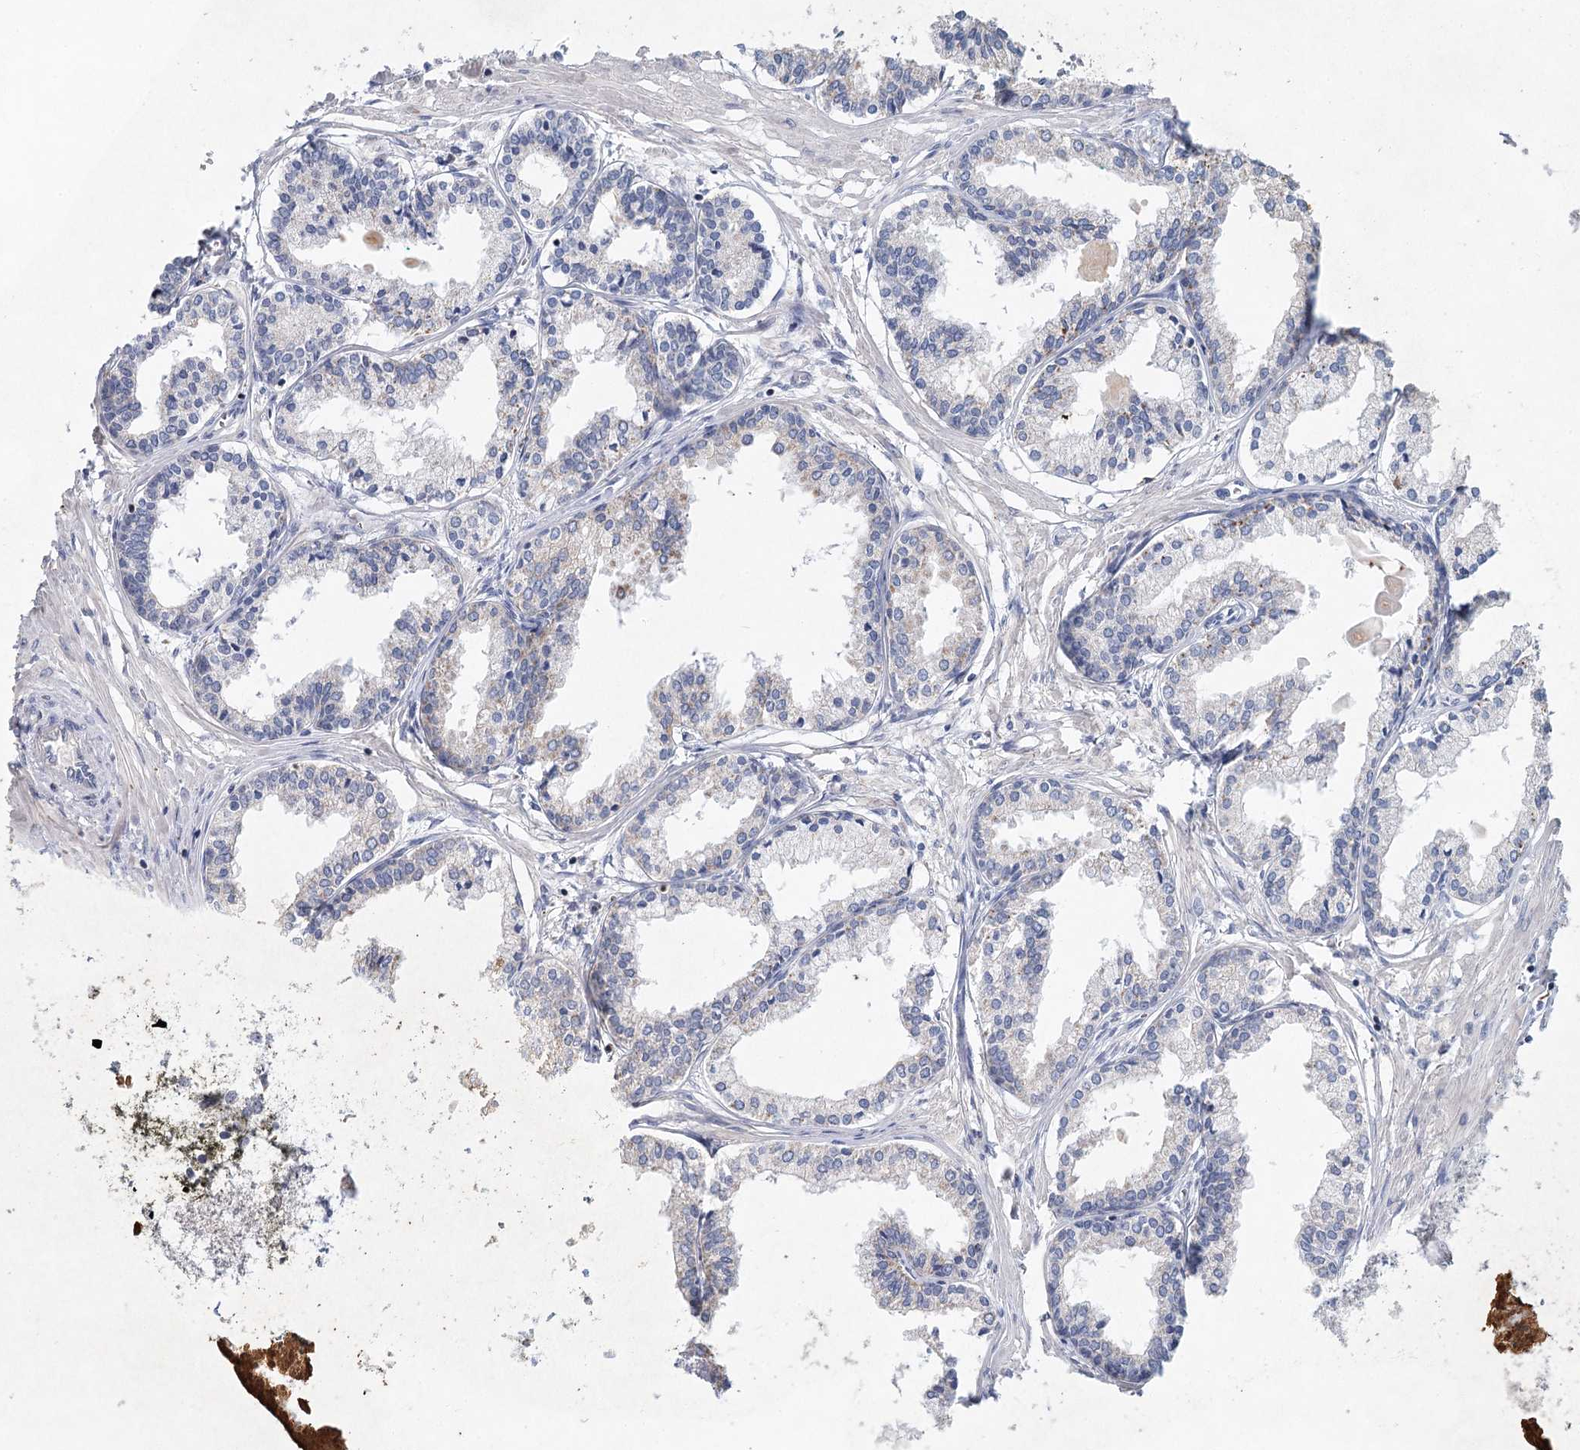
{"staining": {"intensity": "negative", "quantity": "none", "location": "none"}, "tissue": "prostate cancer", "cell_type": "Tumor cells", "image_type": "cancer", "snomed": [{"axis": "morphology", "description": "Adenocarcinoma, High grade"}, {"axis": "topography", "description": "Prostate"}], "caption": "Tumor cells show no significant protein staining in adenocarcinoma (high-grade) (prostate).", "gene": "XPO6", "patient": {"sex": "male", "age": 68}}